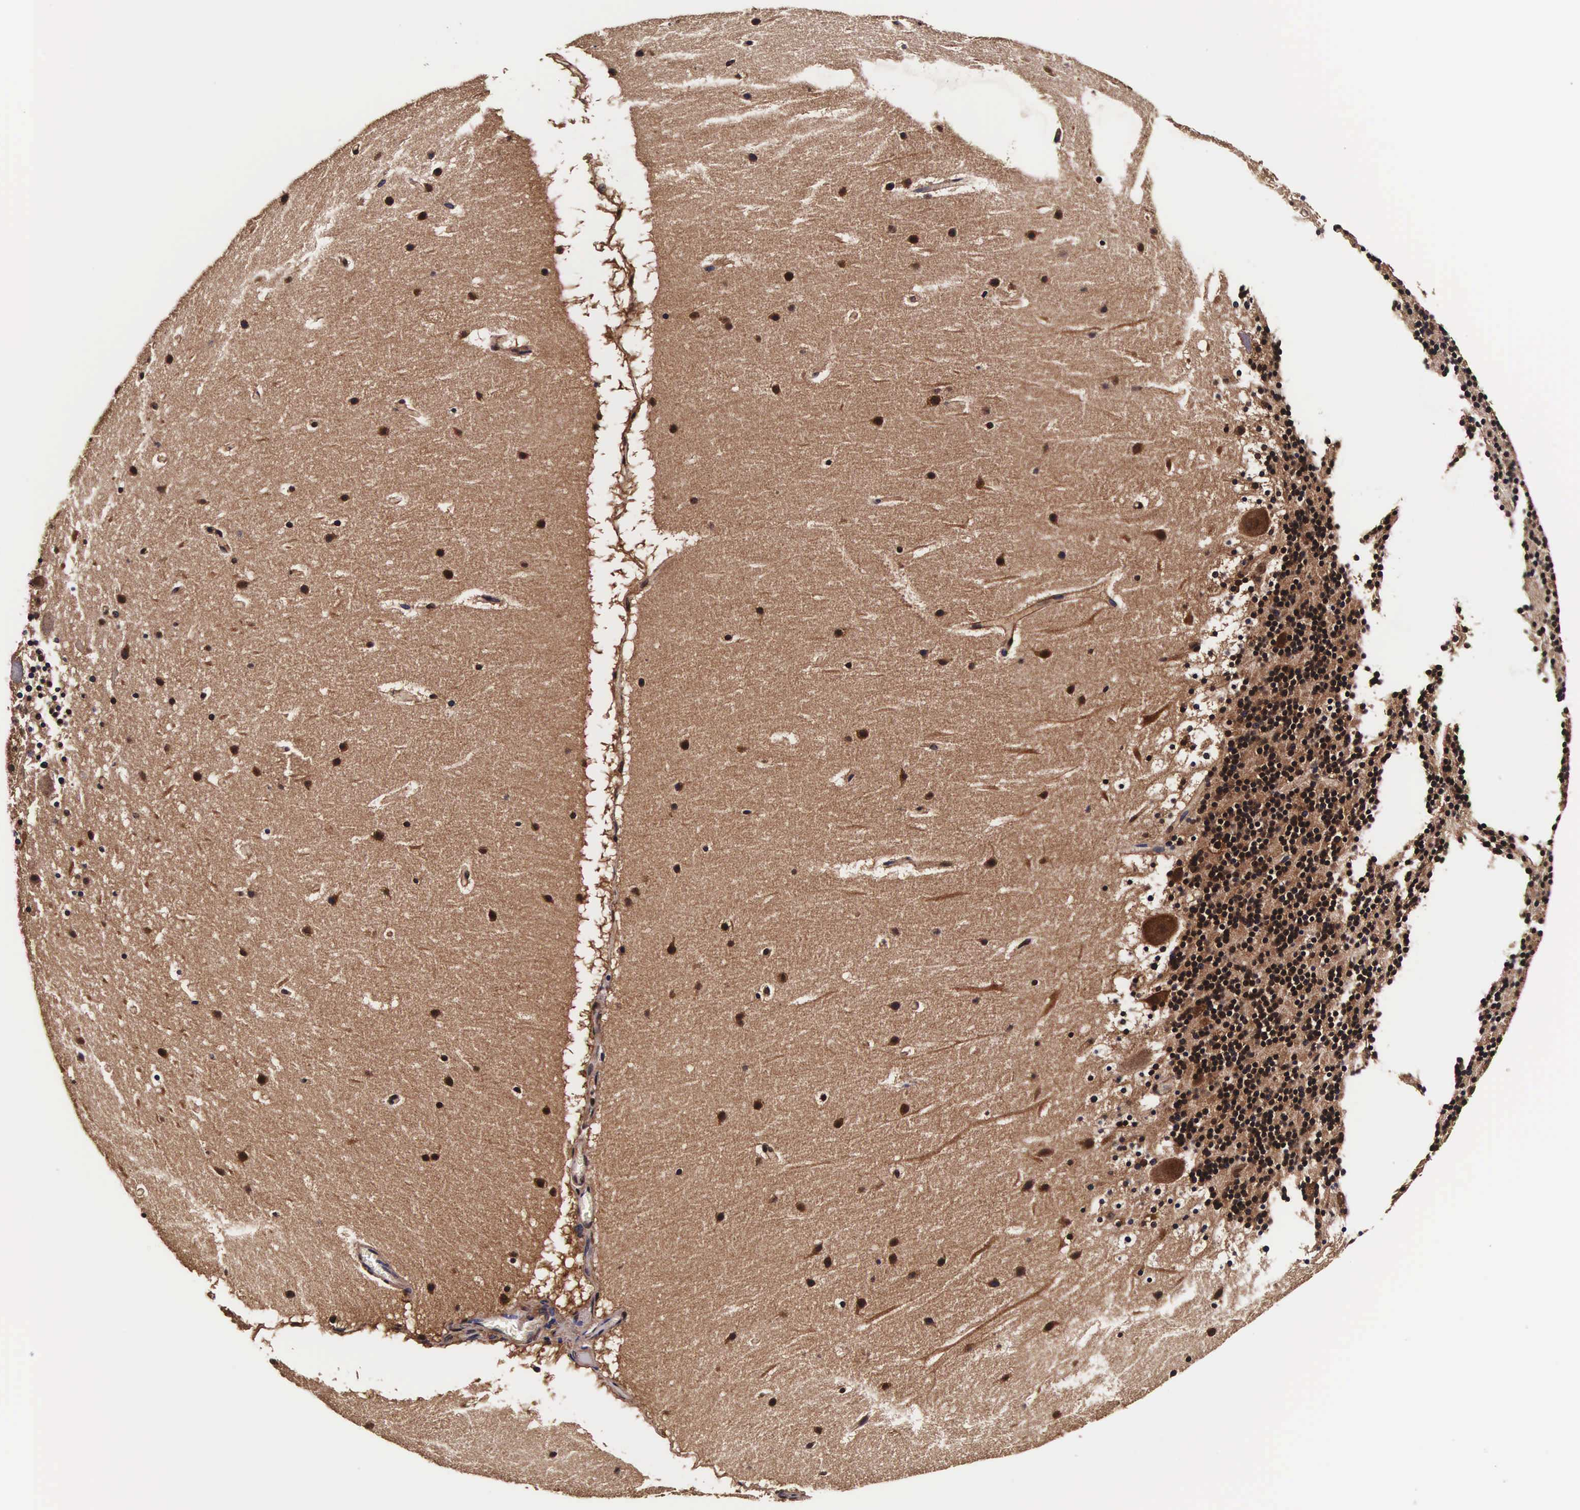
{"staining": {"intensity": "strong", "quantity": ">75%", "location": "cytoplasmic/membranous,nuclear"}, "tissue": "cerebellum", "cell_type": "Cells in granular layer", "image_type": "normal", "snomed": [{"axis": "morphology", "description": "Normal tissue, NOS"}, {"axis": "topography", "description": "Cerebellum"}], "caption": "A brown stain highlights strong cytoplasmic/membranous,nuclear staining of a protein in cells in granular layer of unremarkable human cerebellum.", "gene": "TECPR2", "patient": {"sex": "male", "age": 45}}